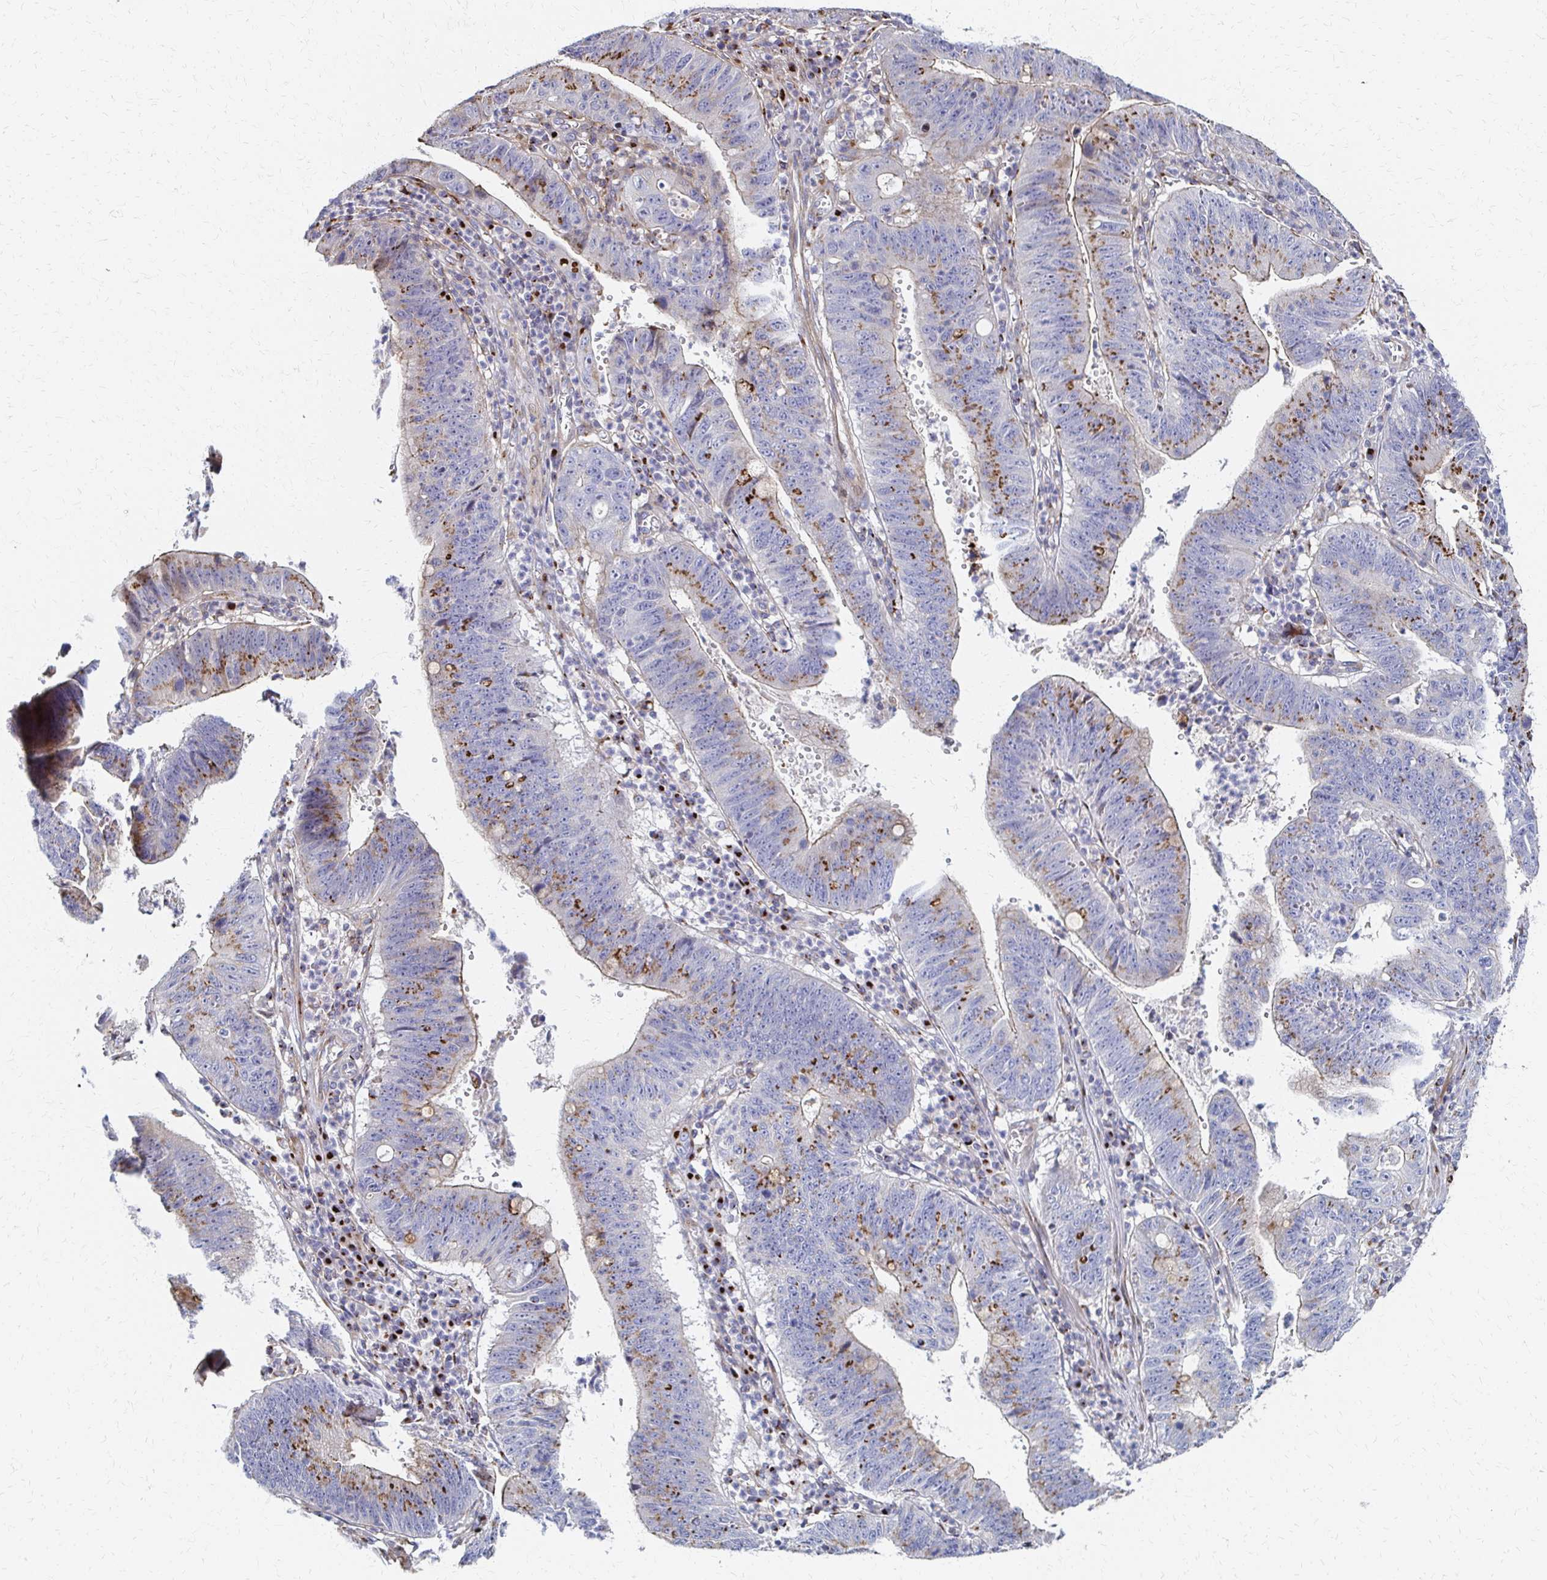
{"staining": {"intensity": "moderate", "quantity": "25%-75%", "location": "cytoplasmic/membranous"}, "tissue": "stomach cancer", "cell_type": "Tumor cells", "image_type": "cancer", "snomed": [{"axis": "morphology", "description": "Adenocarcinoma, NOS"}, {"axis": "topography", "description": "Stomach"}], "caption": "Adenocarcinoma (stomach) was stained to show a protein in brown. There is medium levels of moderate cytoplasmic/membranous positivity in approximately 25%-75% of tumor cells. The protein of interest is shown in brown color, while the nuclei are stained blue.", "gene": "MAN1A1", "patient": {"sex": "male", "age": 59}}